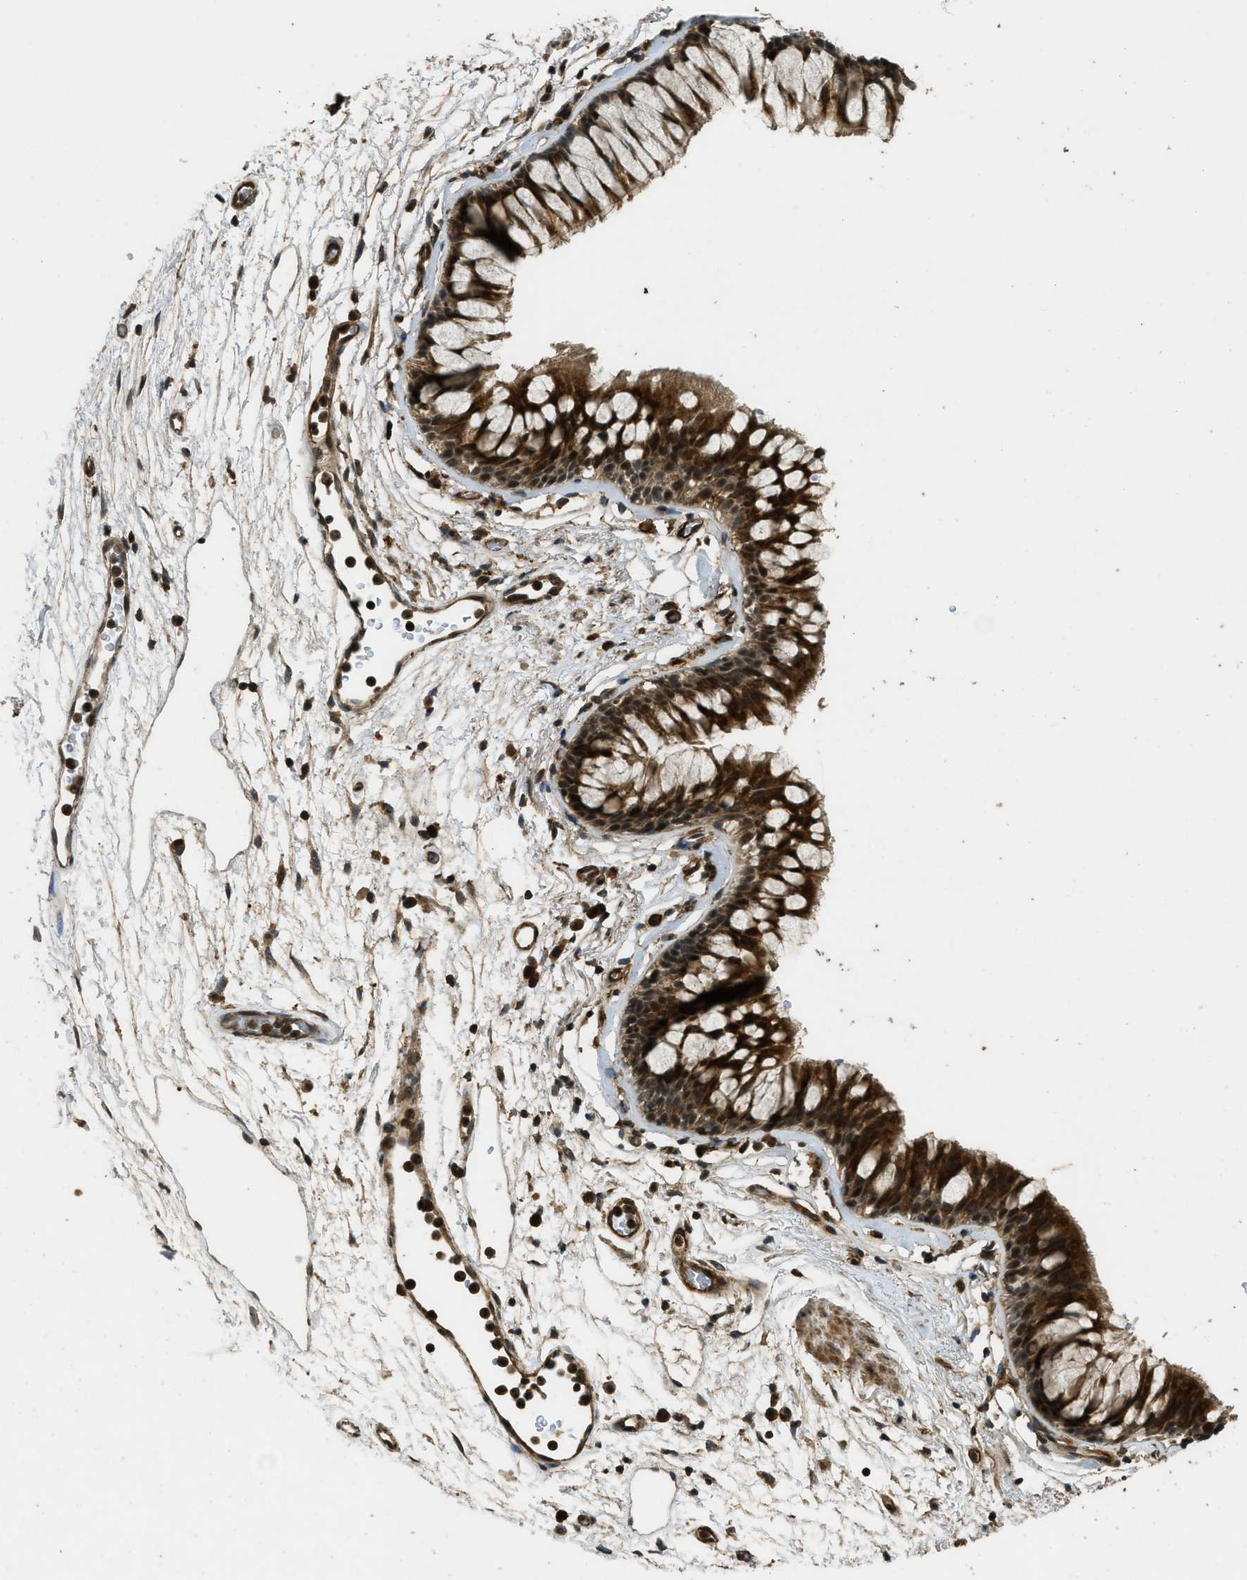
{"staining": {"intensity": "strong", "quantity": ">75%", "location": "cytoplasmic/membranous"}, "tissue": "bronchus", "cell_type": "Respiratory epithelial cells", "image_type": "normal", "snomed": [{"axis": "morphology", "description": "Normal tissue, NOS"}, {"axis": "topography", "description": "Cartilage tissue"}, {"axis": "topography", "description": "Bronchus"}], "caption": "An image of bronchus stained for a protein shows strong cytoplasmic/membranous brown staining in respiratory epithelial cells. (DAB (3,3'-diaminobenzidine) IHC with brightfield microscopy, high magnification).", "gene": "PPP6R3", "patient": {"sex": "female", "age": 53}}